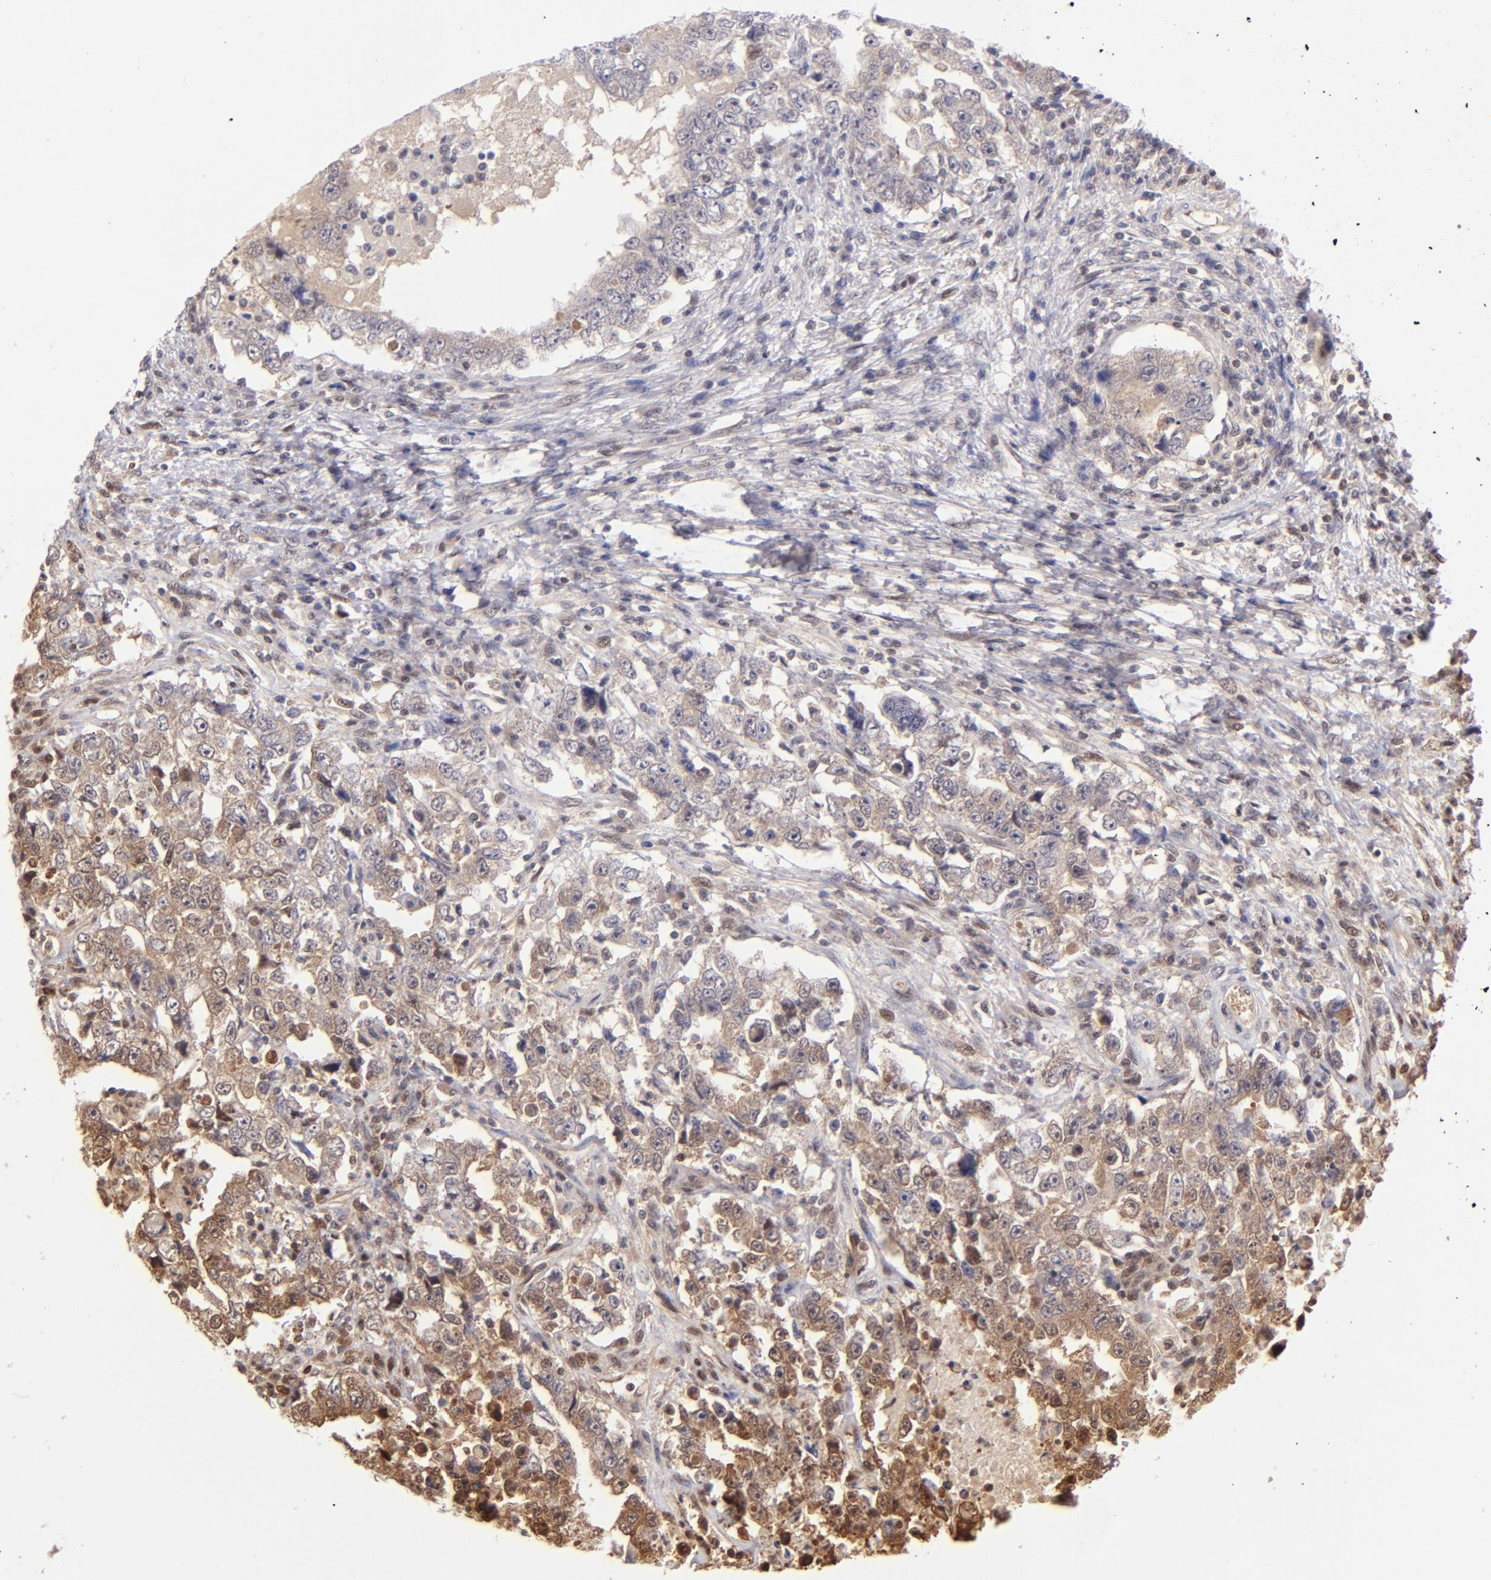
{"staining": {"intensity": "moderate", "quantity": ">75%", "location": "cytoplasmic/membranous"}, "tissue": "testis cancer", "cell_type": "Tumor cells", "image_type": "cancer", "snomed": [{"axis": "morphology", "description": "Carcinoma, Embryonal, NOS"}, {"axis": "topography", "description": "Testis"}], "caption": "Protein staining demonstrates moderate cytoplasmic/membranous positivity in about >75% of tumor cells in testis embryonal carcinoma.", "gene": "YWHAB", "patient": {"sex": "male", "age": 26}}